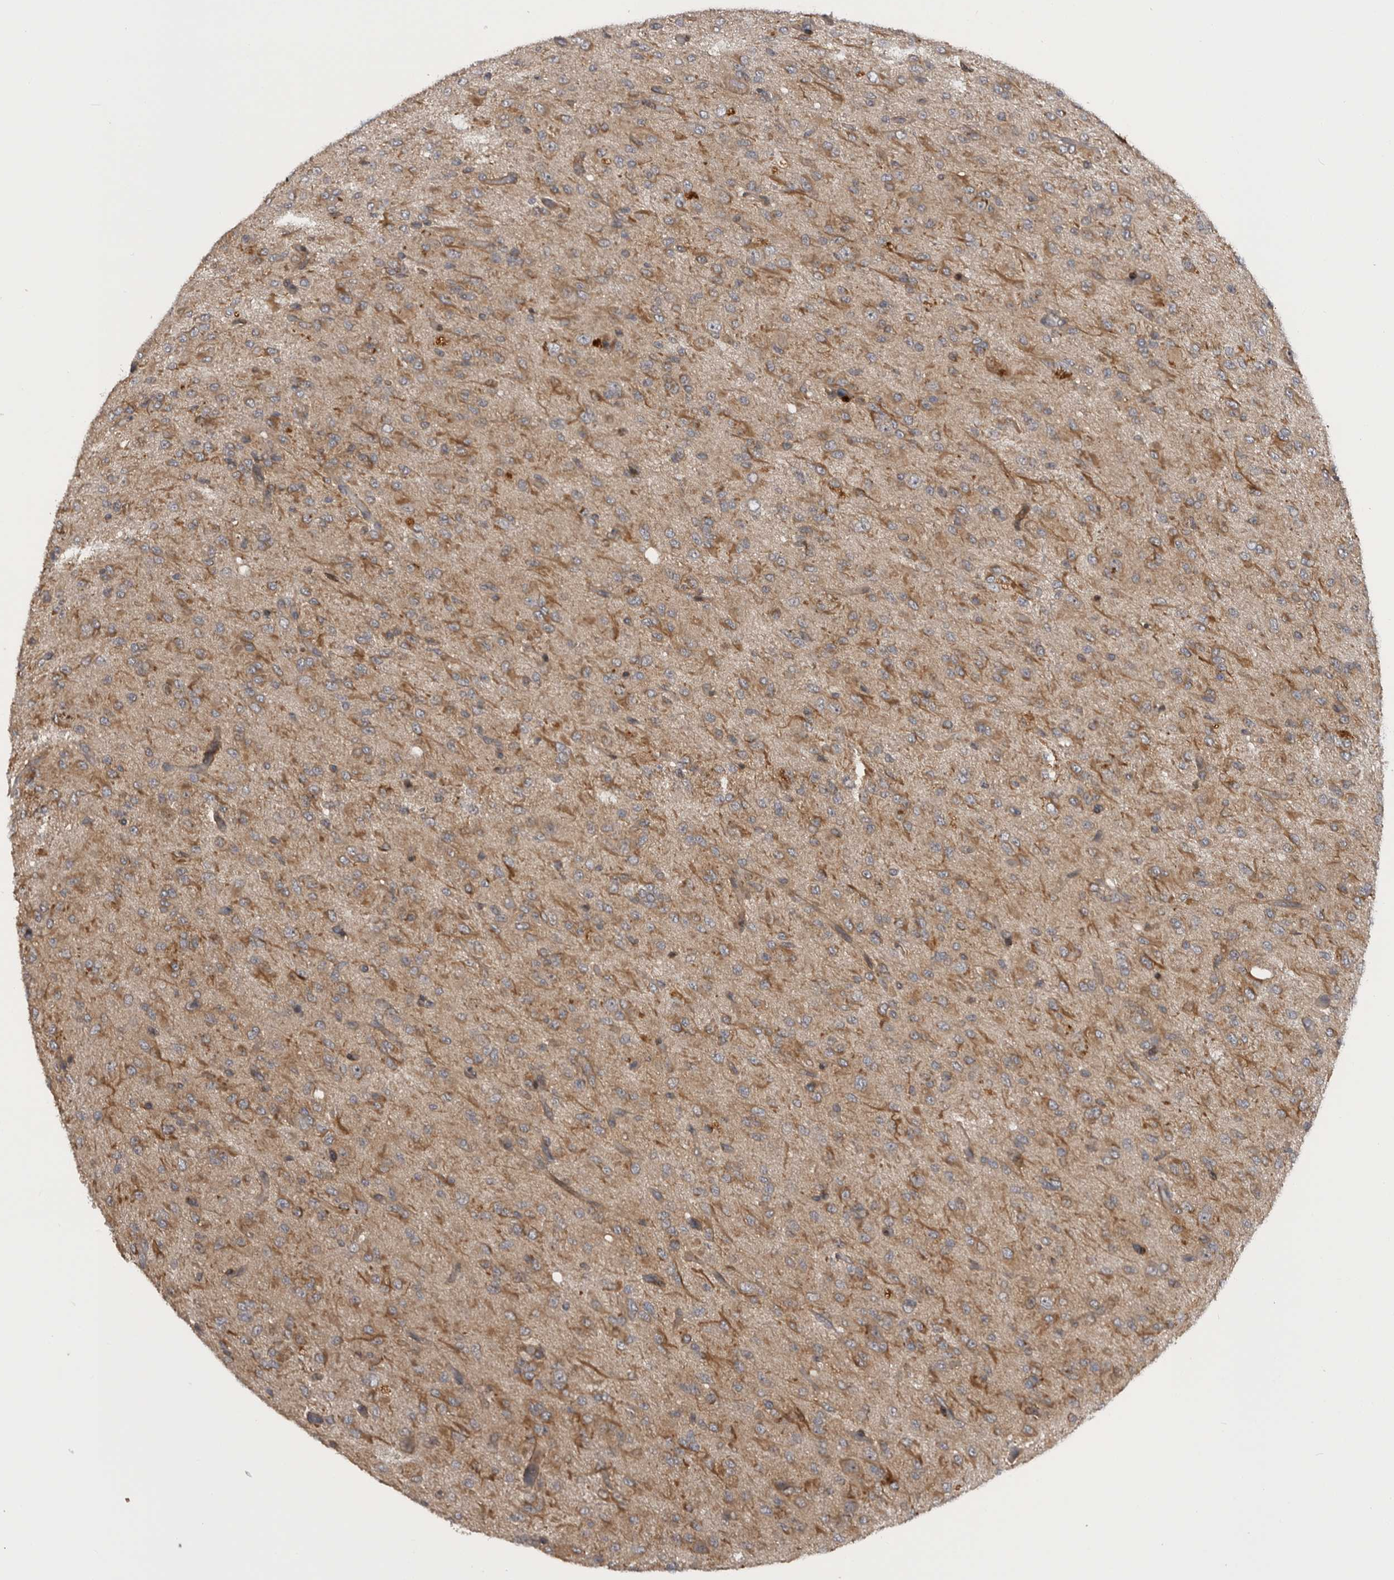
{"staining": {"intensity": "weak", "quantity": ">75%", "location": "cytoplasmic/membranous"}, "tissue": "glioma", "cell_type": "Tumor cells", "image_type": "cancer", "snomed": [{"axis": "morphology", "description": "Glioma, malignant, High grade"}, {"axis": "topography", "description": "Brain"}], "caption": "Immunohistochemistry (IHC) (DAB (3,3'-diaminobenzidine)) staining of human glioma shows weak cytoplasmic/membranous protein expression in about >75% of tumor cells. Using DAB (brown) and hematoxylin (blue) stains, captured at high magnification using brightfield microscopy.", "gene": "RAB3GAP2", "patient": {"sex": "female", "age": 59}}